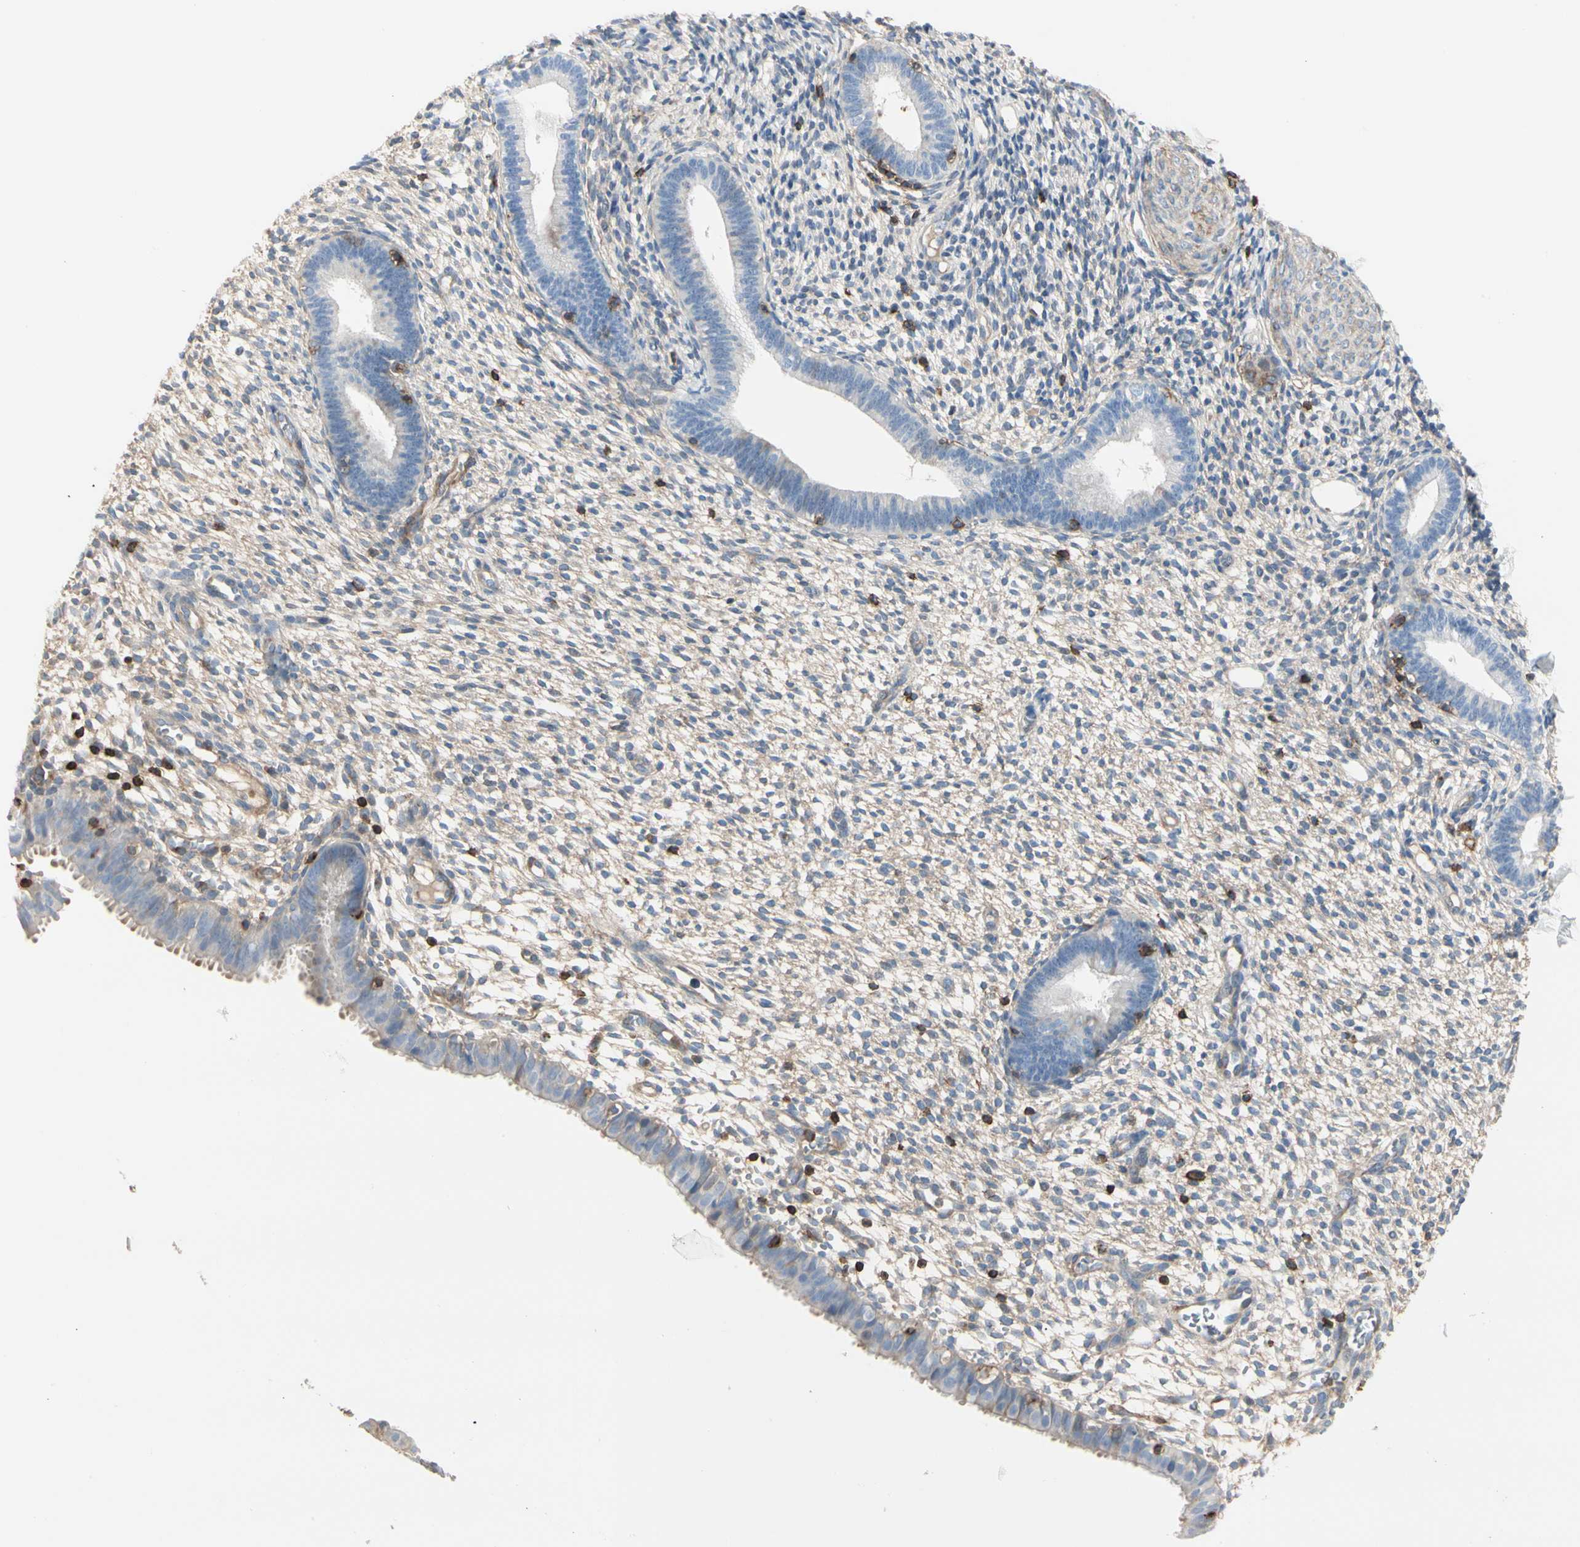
{"staining": {"intensity": "weak", "quantity": ">75%", "location": "cytoplasmic/membranous"}, "tissue": "endometrium", "cell_type": "Cells in endometrial stroma", "image_type": "normal", "snomed": [{"axis": "morphology", "description": "Normal tissue, NOS"}, {"axis": "topography", "description": "Endometrium"}], "caption": "Weak cytoplasmic/membranous expression for a protein is seen in approximately >75% of cells in endometrial stroma of benign endometrium using IHC.", "gene": "CLEC2B", "patient": {"sex": "female", "age": 61}}